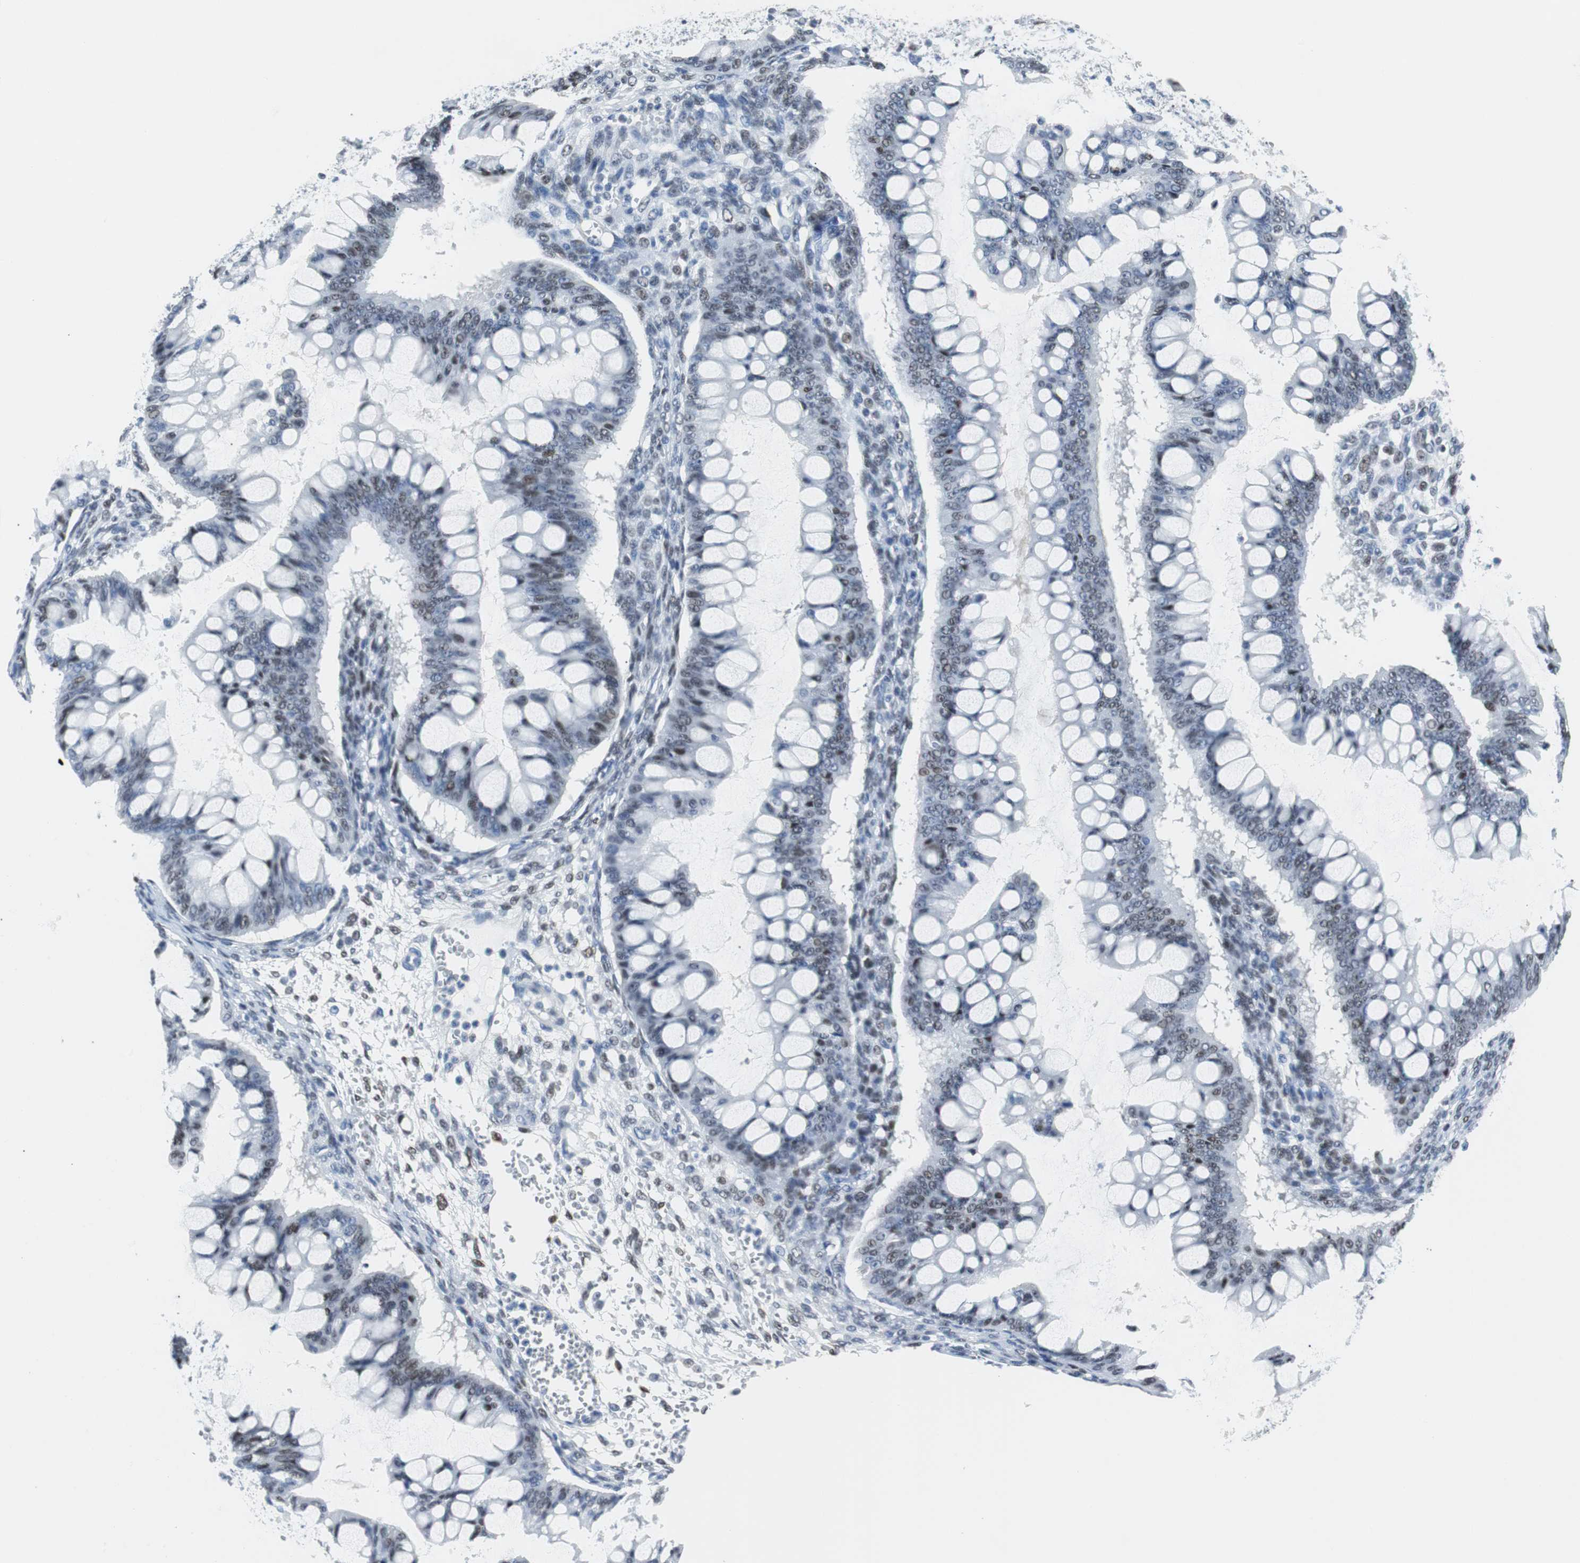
{"staining": {"intensity": "weak", "quantity": "25%-75%", "location": "nuclear"}, "tissue": "ovarian cancer", "cell_type": "Tumor cells", "image_type": "cancer", "snomed": [{"axis": "morphology", "description": "Cystadenocarcinoma, mucinous, NOS"}, {"axis": "topography", "description": "Ovary"}], "caption": "Protein positivity by immunohistochemistry demonstrates weak nuclear positivity in approximately 25%-75% of tumor cells in ovarian cancer.", "gene": "JUN", "patient": {"sex": "female", "age": 73}}